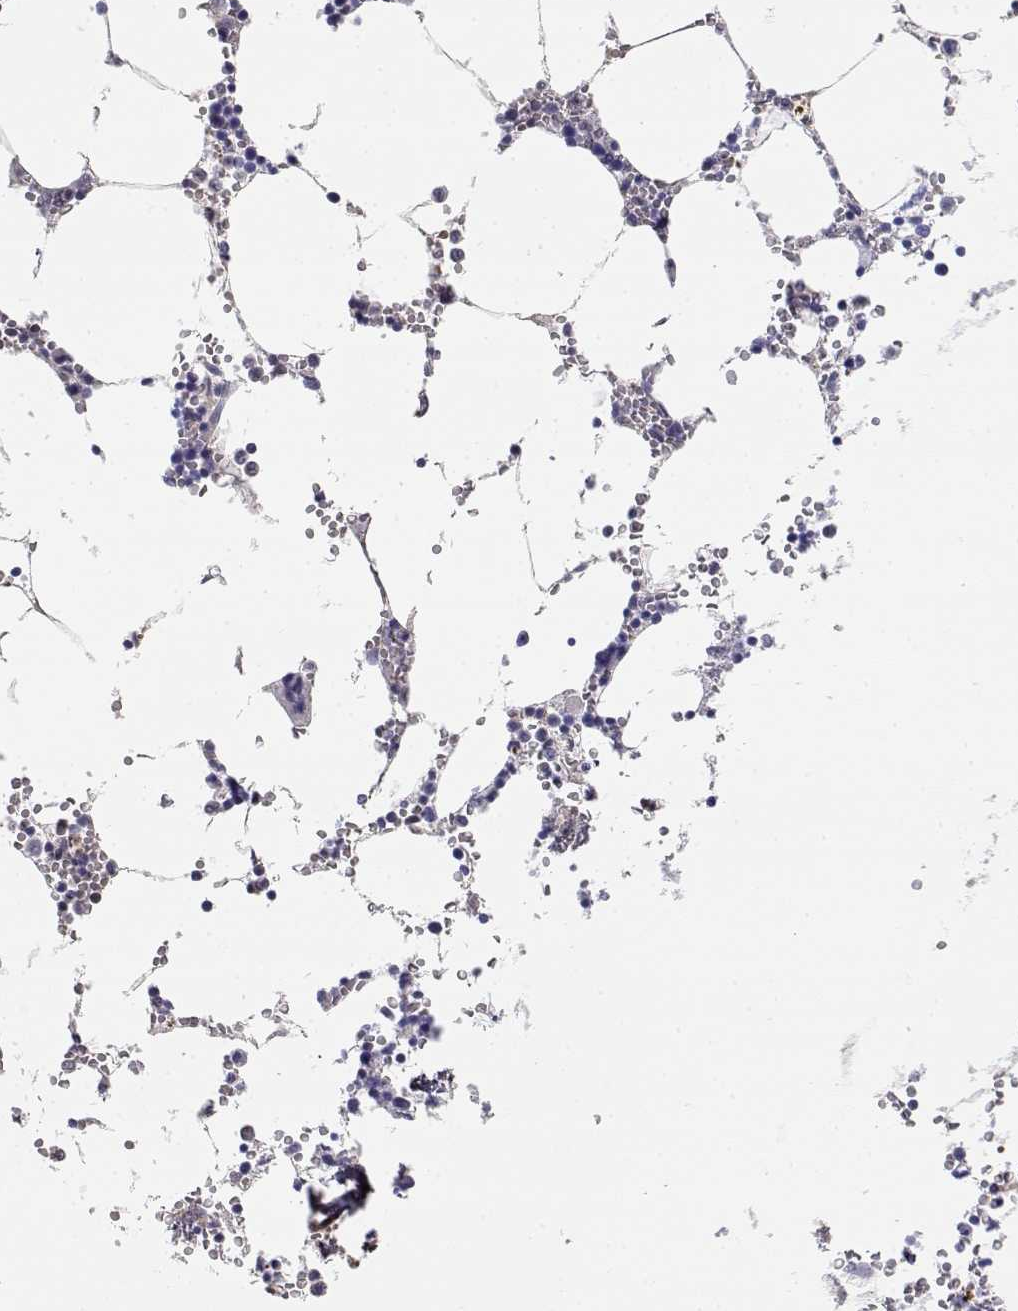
{"staining": {"intensity": "negative", "quantity": "none", "location": "none"}, "tissue": "bone marrow", "cell_type": "Hematopoietic cells", "image_type": "normal", "snomed": [{"axis": "morphology", "description": "Normal tissue, NOS"}, {"axis": "topography", "description": "Bone marrow"}], "caption": "Immunohistochemistry of unremarkable bone marrow demonstrates no positivity in hematopoietic cells.", "gene": "ADA", "patient": {"sex": "male", "age": 54}}